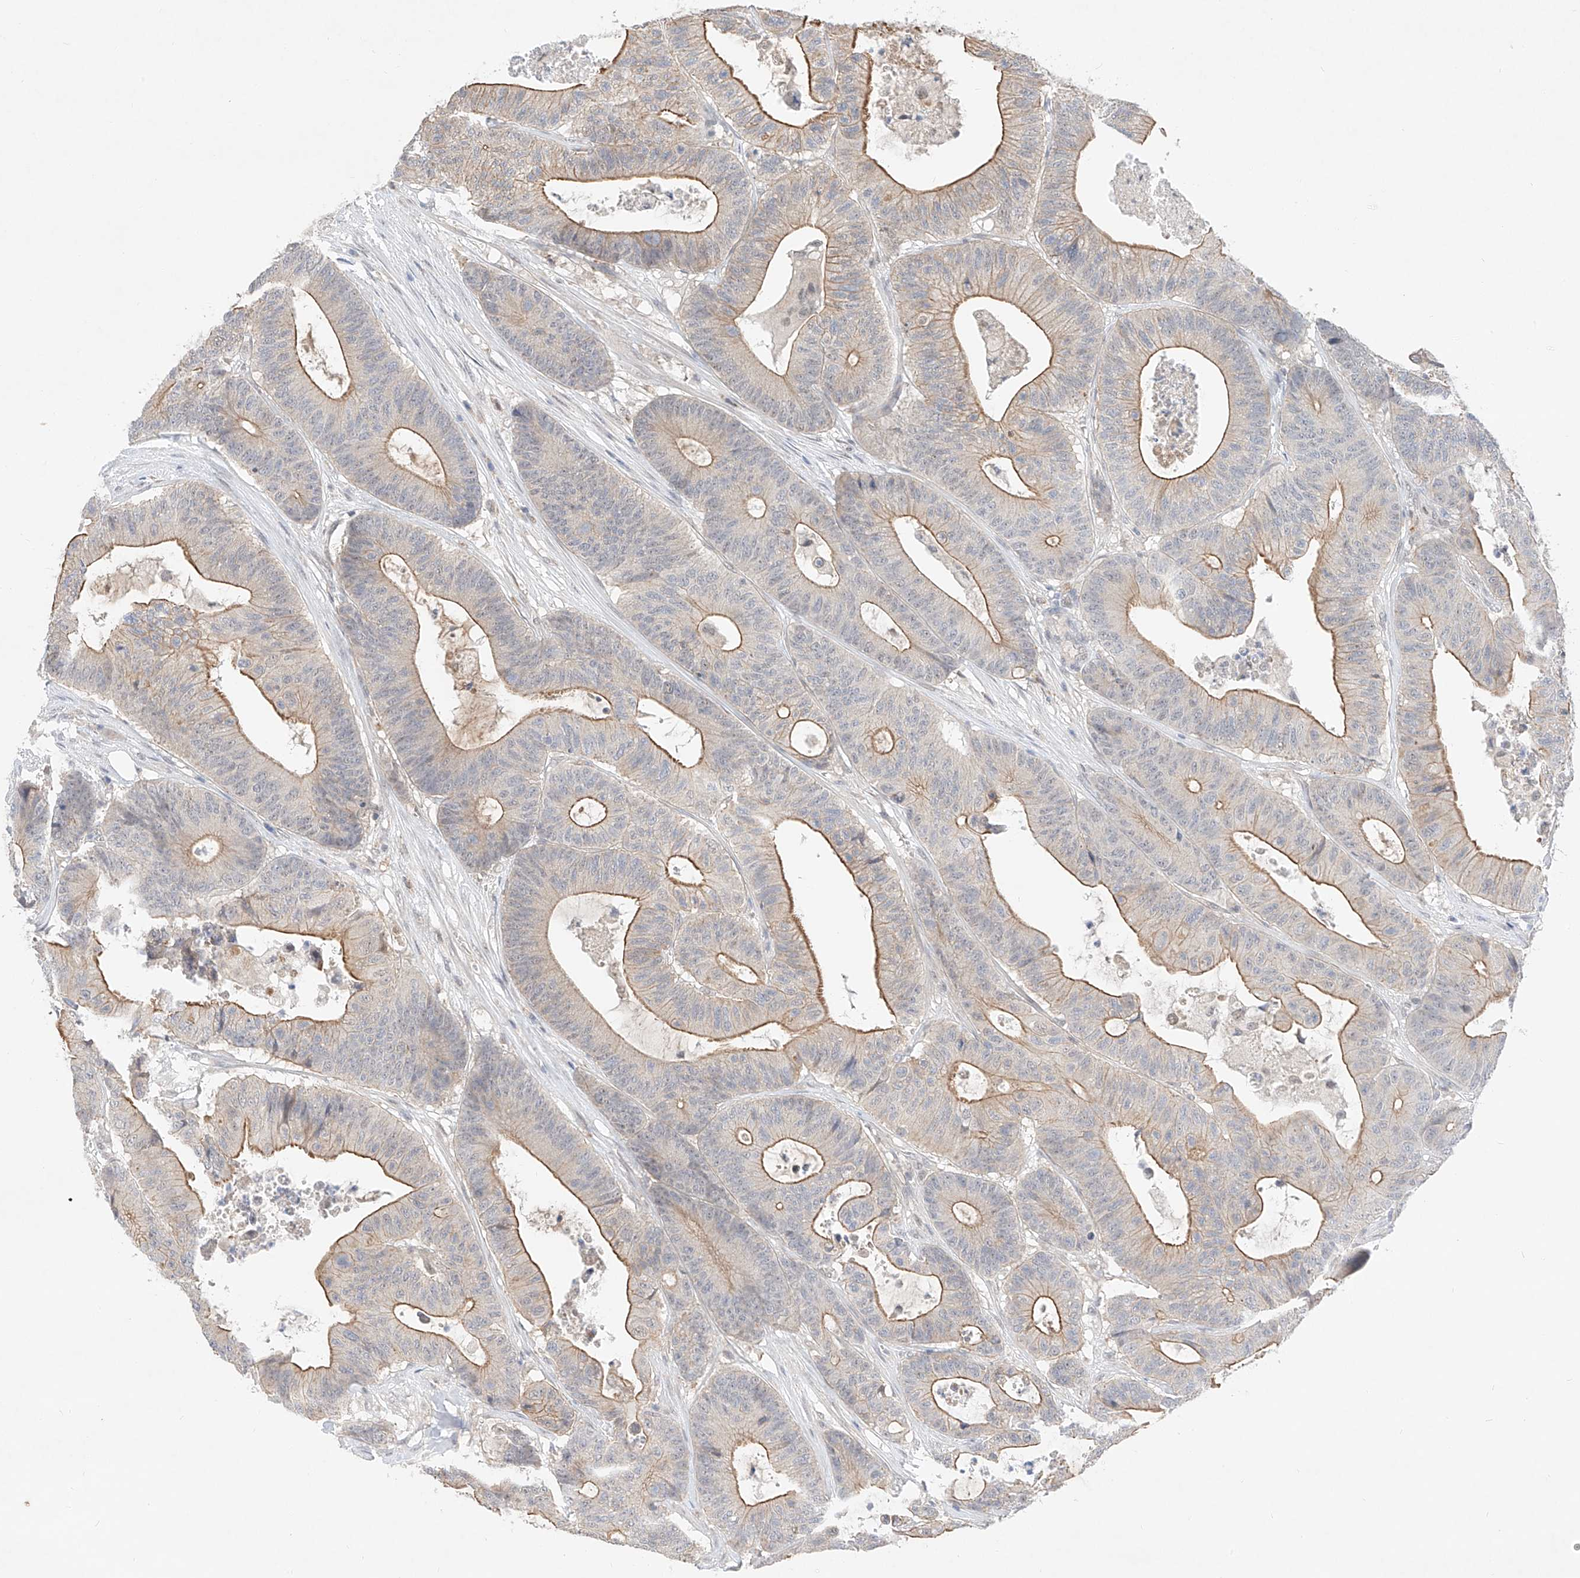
{"staining": {"intensity": "moderate", "quantity": "25%-75%", "location": "cytoplasmic/membranous"}, "tissue": "colorectal cancer", "cell_type": "Tumor cells", "image_type": "cancer", "snomed": [{"axis": "morphology", "description": "Adenocarcinoma, NOS"}, {"axis": "topography", "description": "Colon"}], "caption": "An image of colorectal adenocarcinoma stained for a protein demonstrates moderate cytoplasmic/membranous brown staining in tumor cells. The staining was performed using DAB, with brown indicating positive protein expression. Nuclei are stained blue with hematoxylin.", "gene": "IL22RA2", "patient": {"sex": "female", "age": 84}}